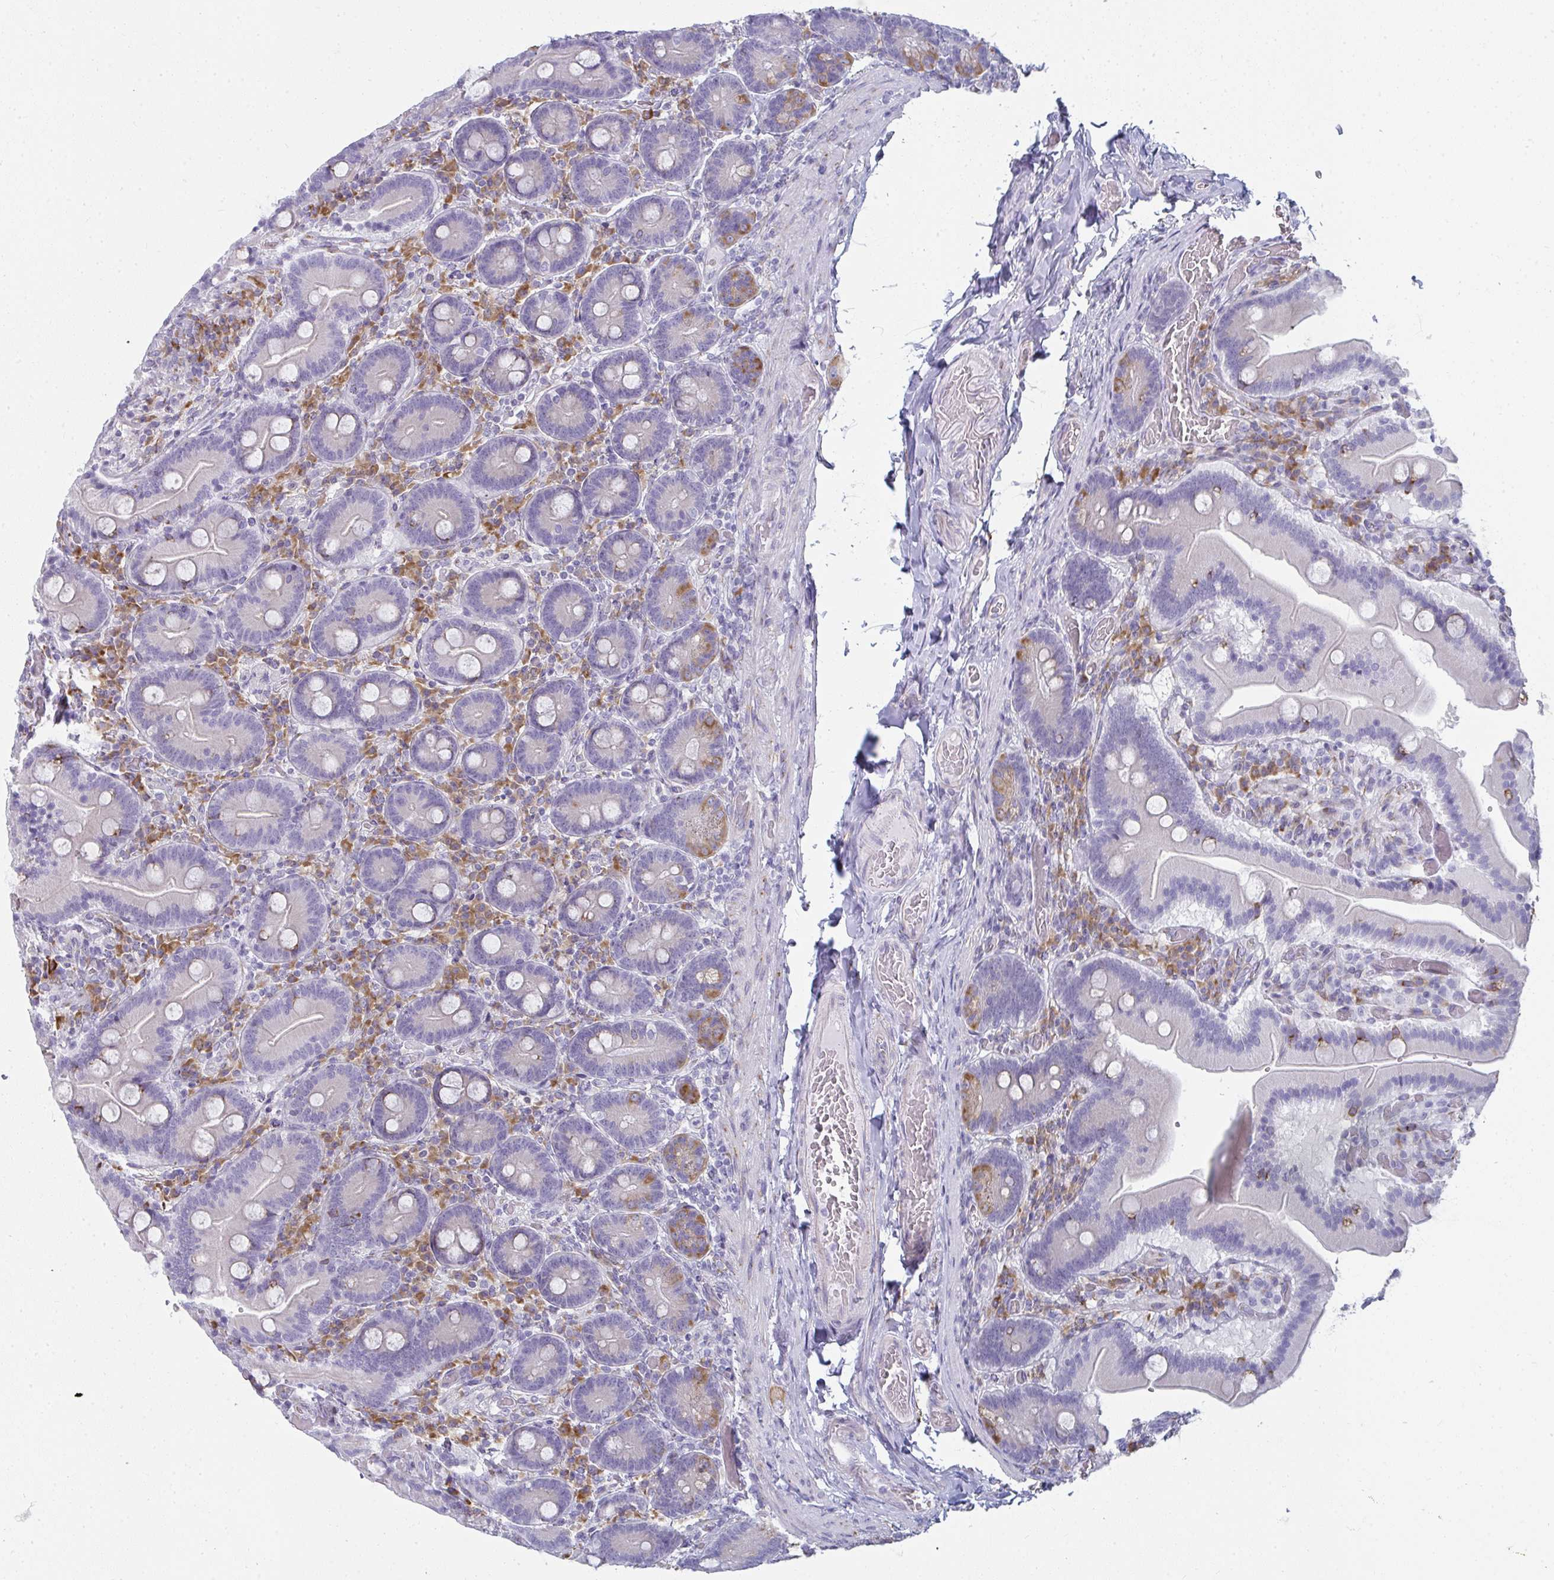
{"staining": {"intensity": "moderate", "quantity": "<25%", "location": "cytoplasmic/membranous"}, "tissue": "duodenum", "cell_type": "Glandular cells", "image_type": "normal", "snomed": [{"axis": "morphology", "description": "Normal tissue, NOS"}, {"axis": "topography", "description": "Duodenum"}], "caption": "Immunohistochemical staining of normal duodenum demonstrates <25% levels of moderate cytoplasmic/membranous protein expression in approximately <25% of glandular cells. The staining was performed using DAB, with brown indicating positive protein expression. Nuclei are stained blue with hematoxylin.", "gene": "SHROOM1", "patient": {"sex": "female", "age": 62}}